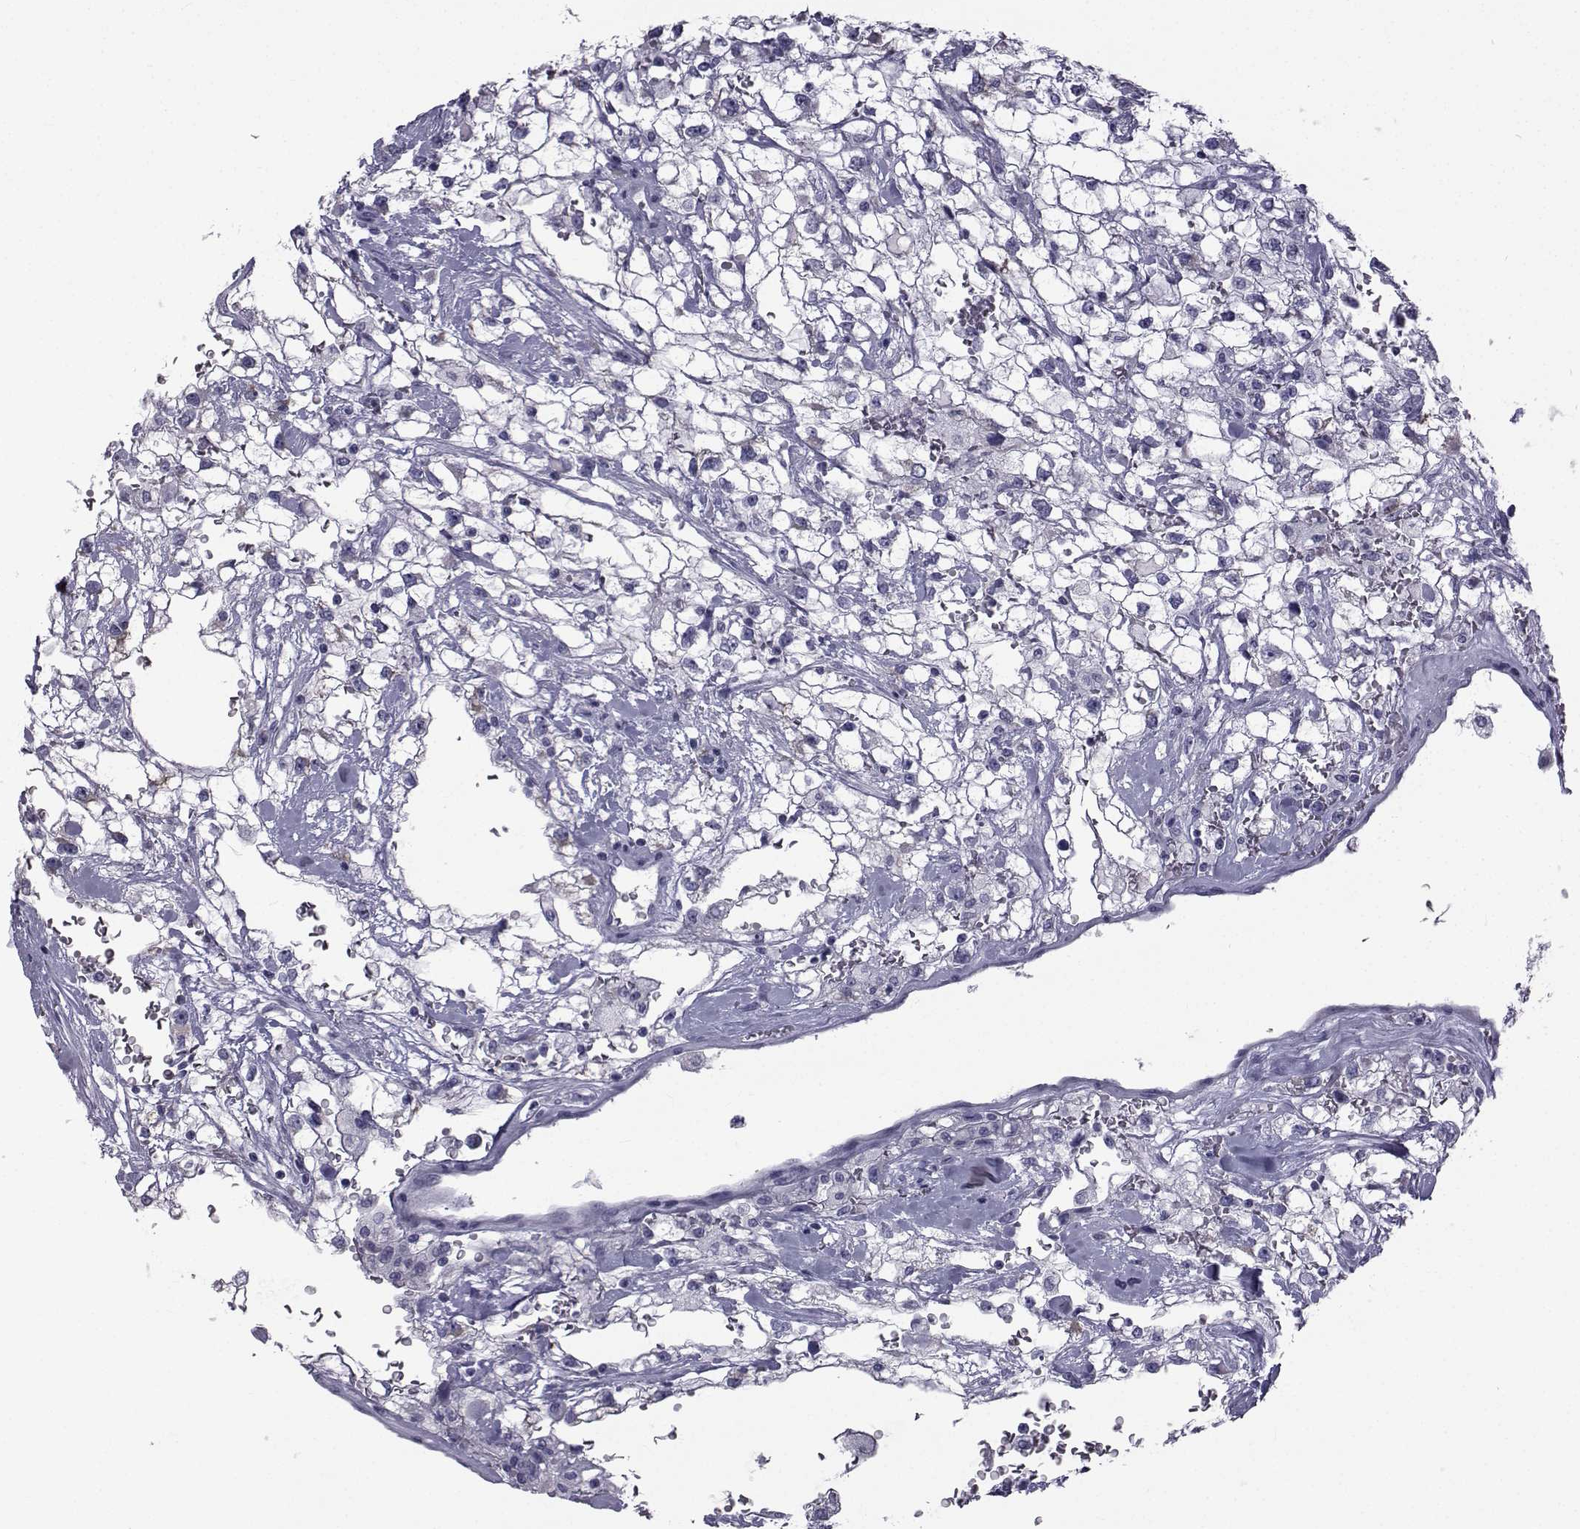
{"staining": {"intensity": "negative", "quantity": "none", "location": "none"}, "tissue": "renal cancer", "cell_type": "Tumor cells", "image_type": "cancer", "snomed": [{"axis": "morphology", "description": "Adenocarcinoma, NOS"}, {"axis": "topography", "description": "Kidney"}], "caption": "The histopathology image shows no staining of tumor cells in renal adenocarcinoma.", "gene": "FDXR", "patient": {"sex": "male", "age": 59}}